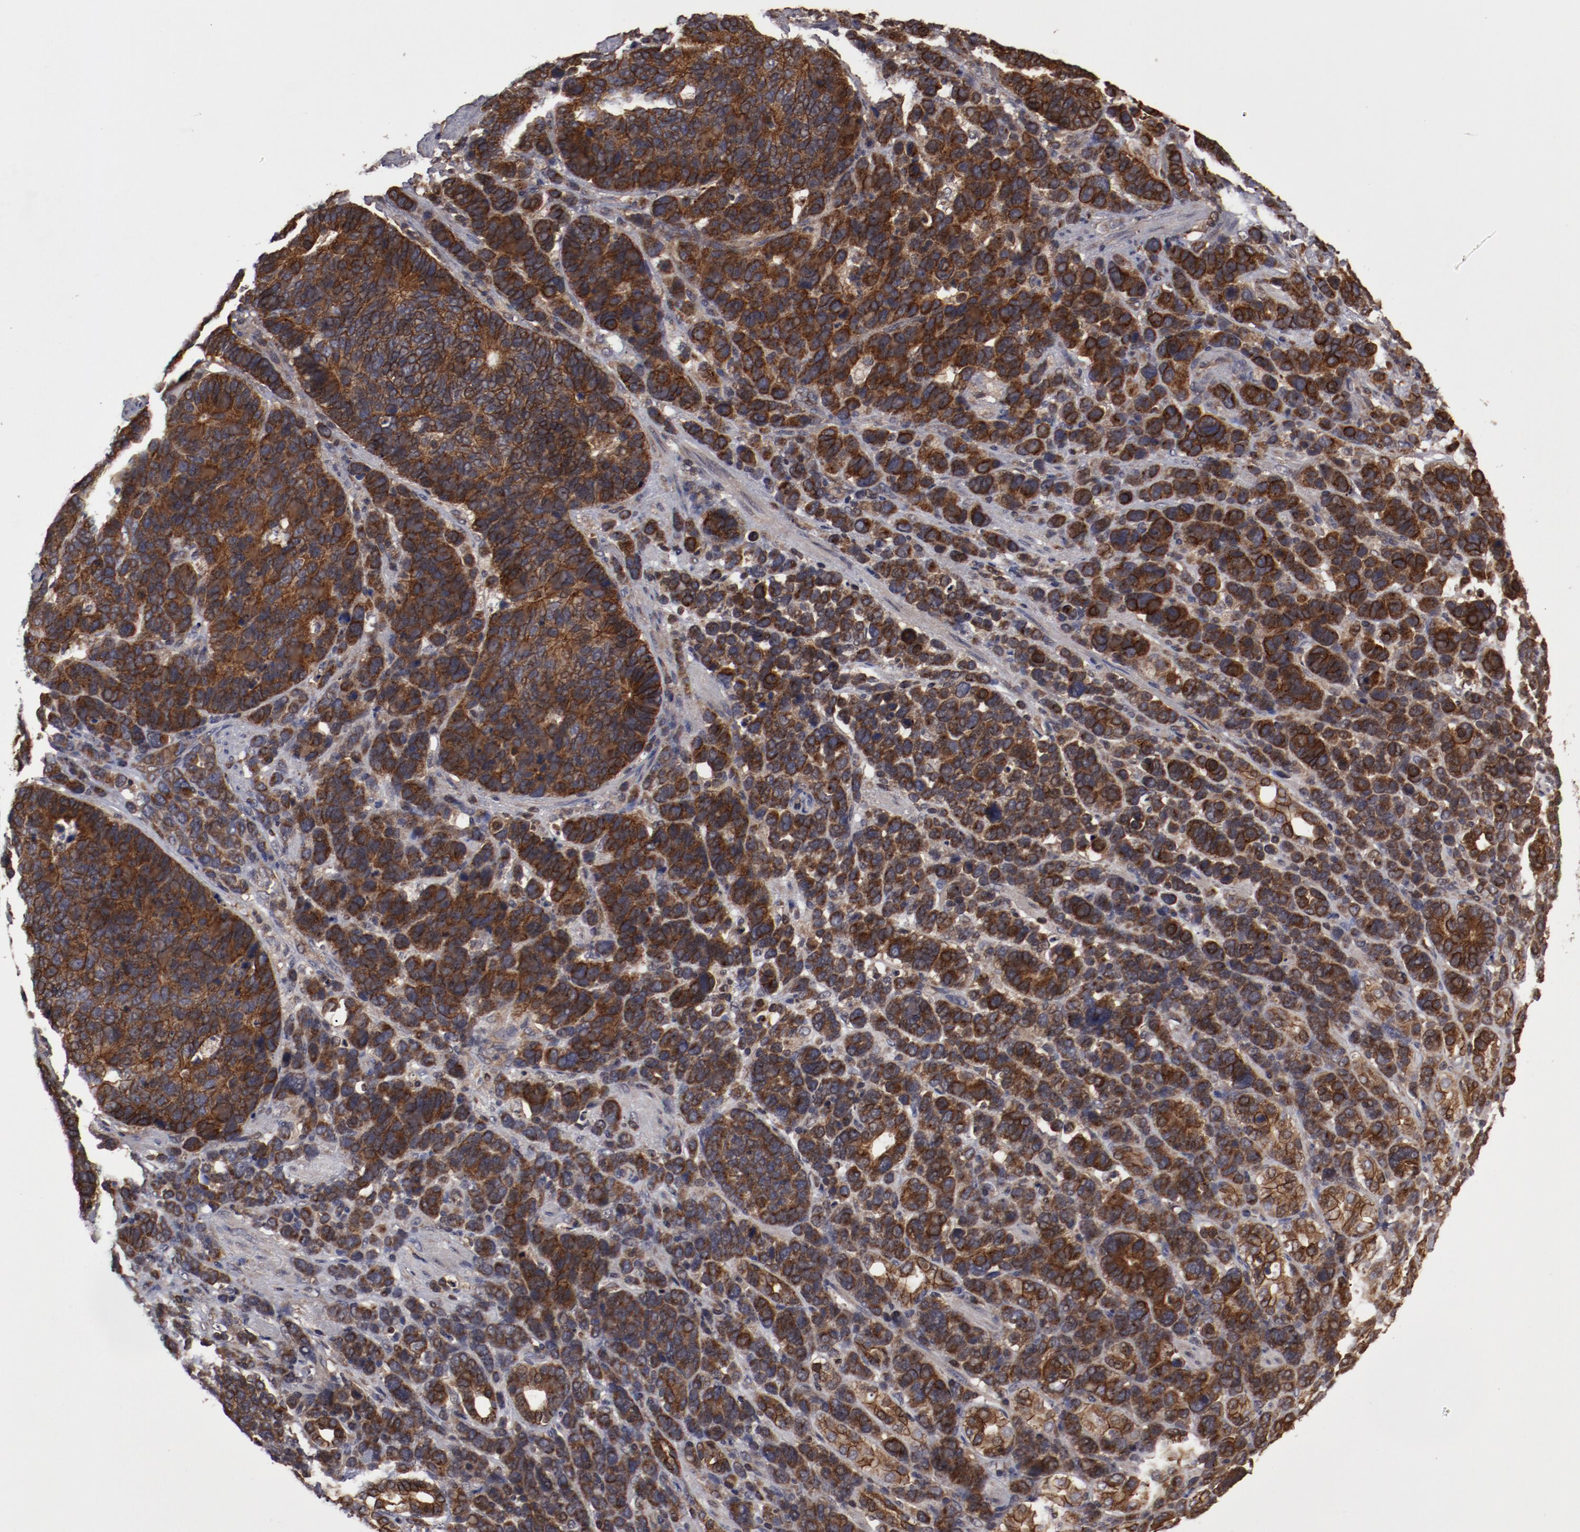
{"staining": {"intensity": "strong", "quantity": ">75%", "location": "cytoplasmic/membranous"}, "tissue": "stomach cancer", "cell_type": "Tumor cells", "image_type": "cancer", "snomed": [{"axis": "morphology", "description": "Adenocarcinoma, NOS"}, {"axis": "topography", "description": "Stomach, upper"}], "caption": "A brown stain labels strong cytoplasmic/membranous staining of a protein in stomach cancer tumor cells.", "gene": "RPS6KA6", "patient": {"sex": "male", "age": 71}}